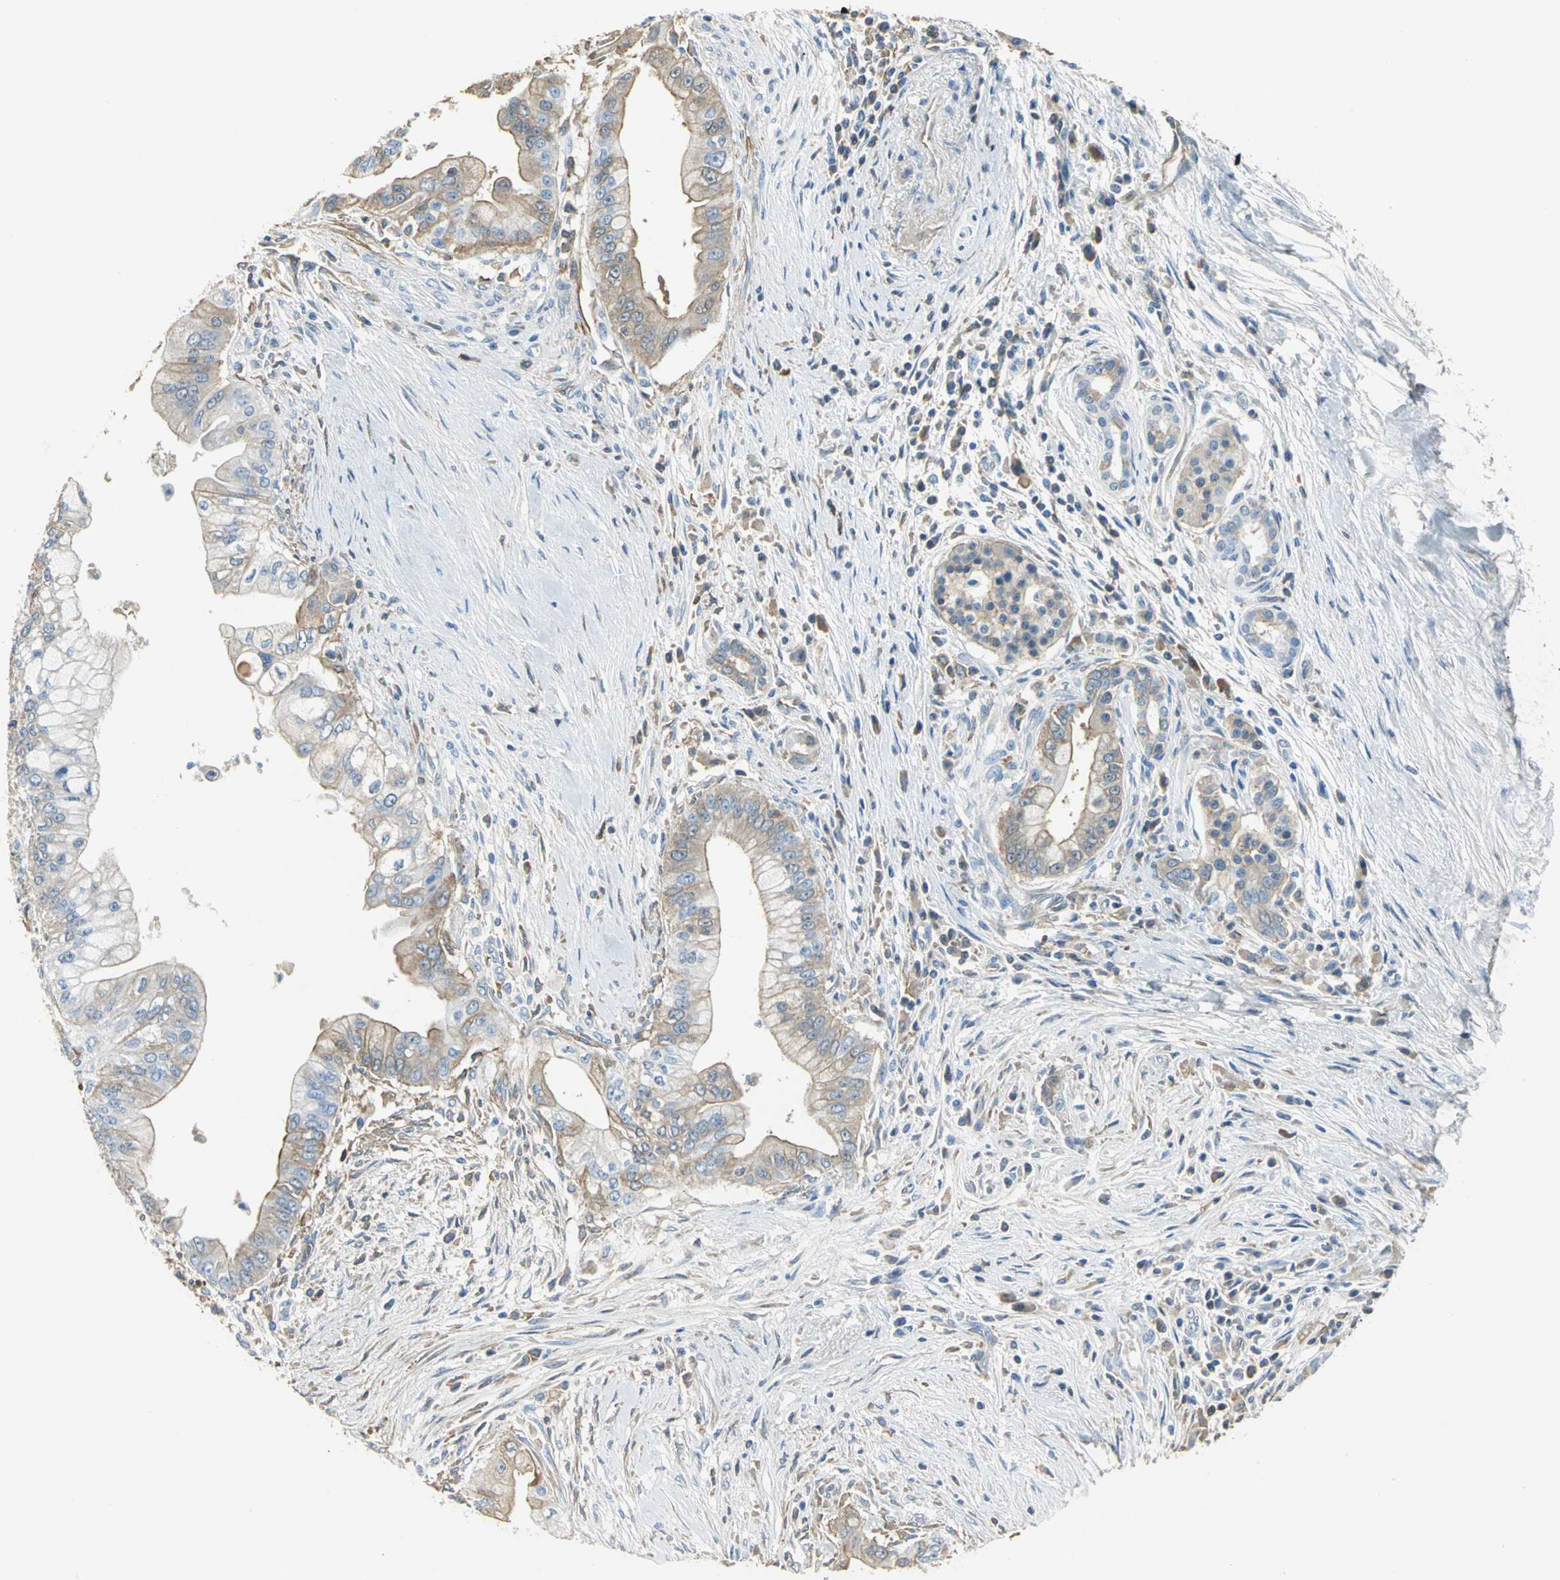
{"staining": {"intensity": "moderate", "quantity": ">75%", "location": "cytoplasmic/membranous"}, "tissue": "pancreatic cancer", "cell_type": "Tumor cells", "image_type": "cancer", "snomed": [{"axis": "morphology", "description": "Adenocarcinoma, NOS"}, {"axis": "topography", "description": "Pancreas"}], "caption": "A photomicrograph of human pancreatic cancer stained for a protein reveals moderate cytoplasmic/membranous brown staining in tumor cells. Nuclei are stained in blue.", "gene": "GYG2", "patient": {"sex": "male", "age": 59}}